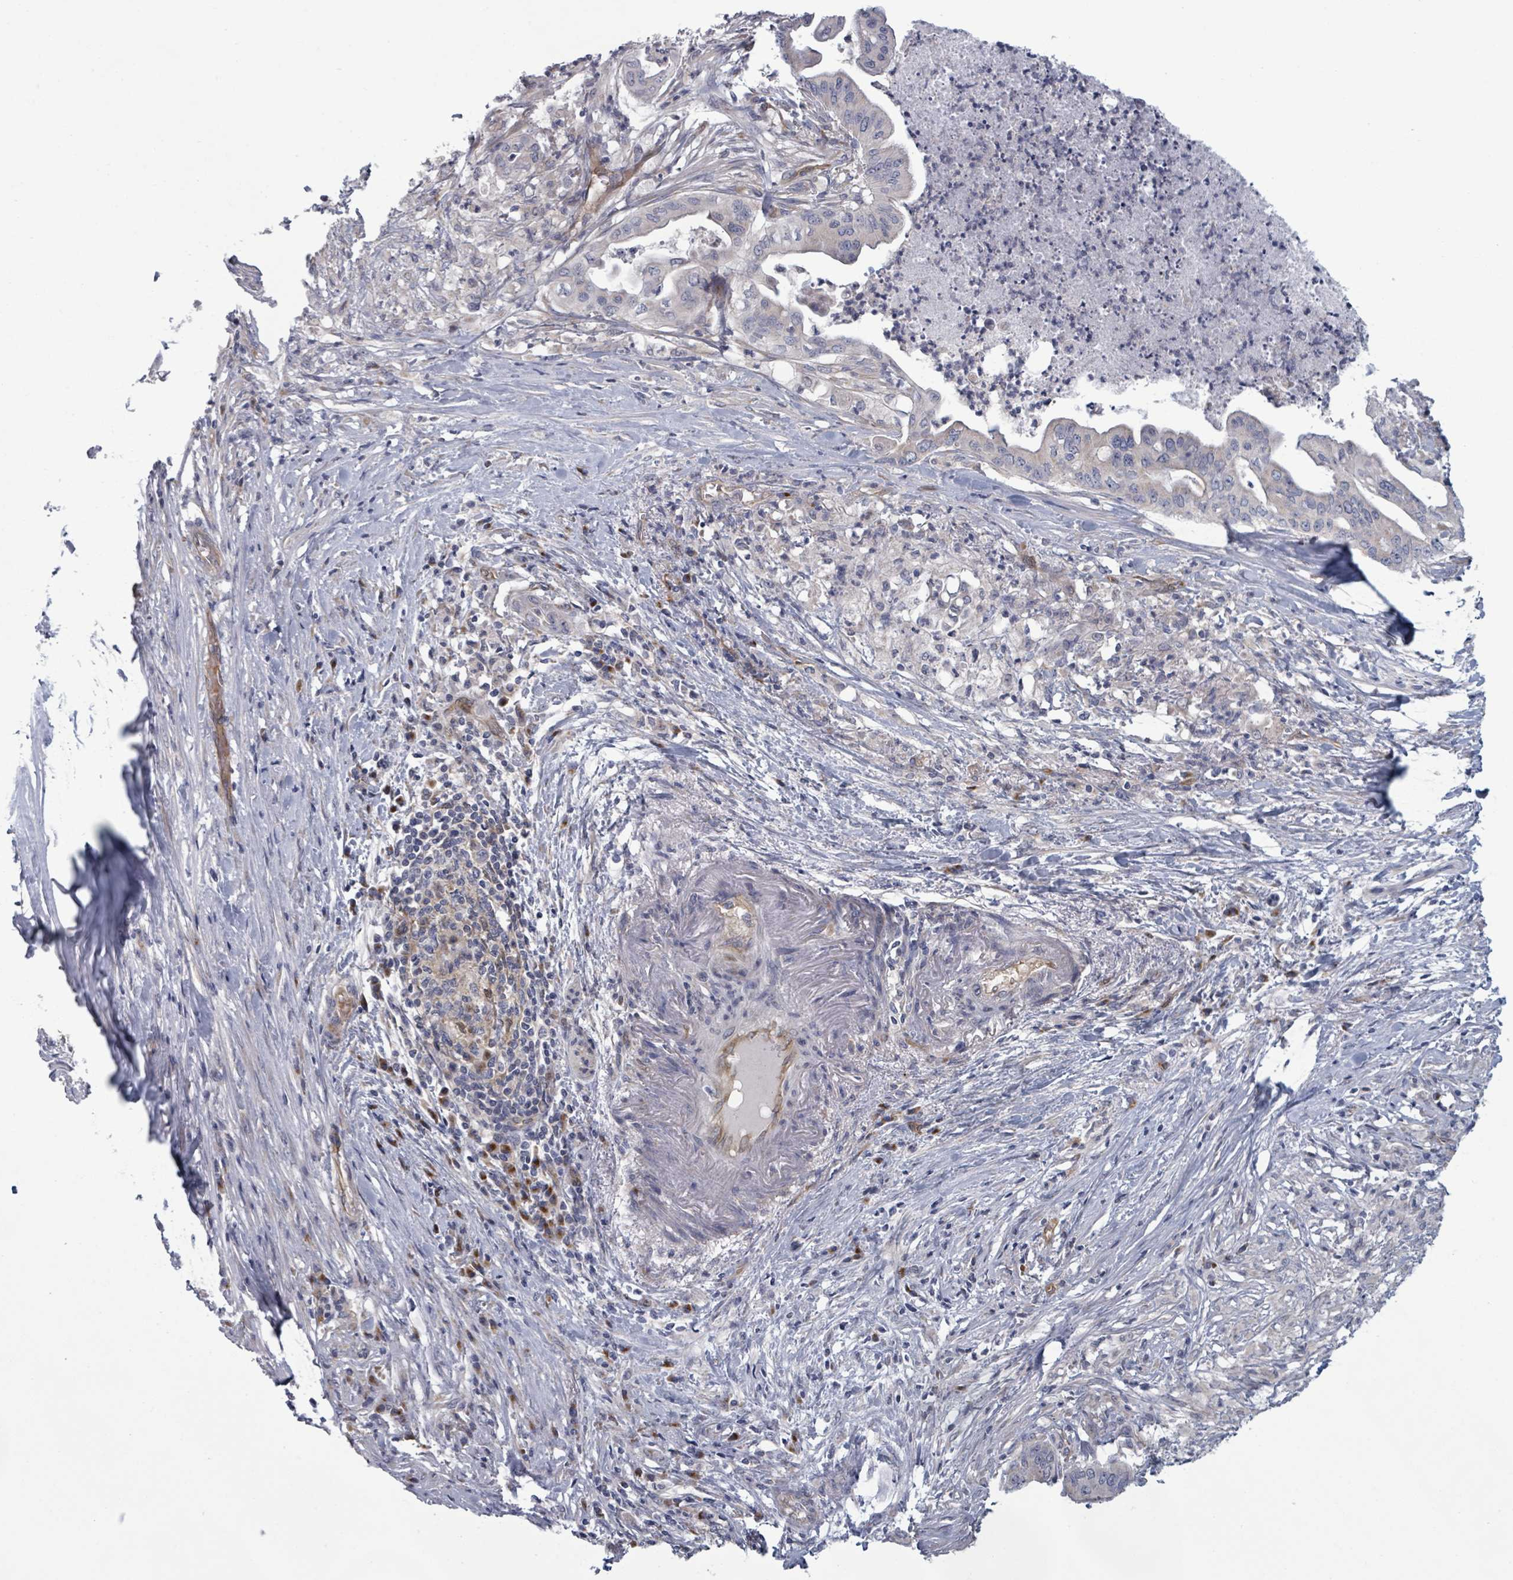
{"staining": {"intensity": "negative", "quantity": "none", "location": "none"}, "tissue": "pancreatic cancer", "cell_type": "Tumor cells", "image_type": "cancer", "snomed": [{"axis": "morphology", "description": "Adenocarcinoma, NOS"}, {"axis": "topography", "description": "Pancreas"}], "caption": "The image exhibits no staining of tumor cells in adenocarcinoma (pancreatic). (Immunohistochemistry, brightfield microscopy, high magnification).", "gene": "FKBP1A", "patient": {"sex": "male", "age": 58}}